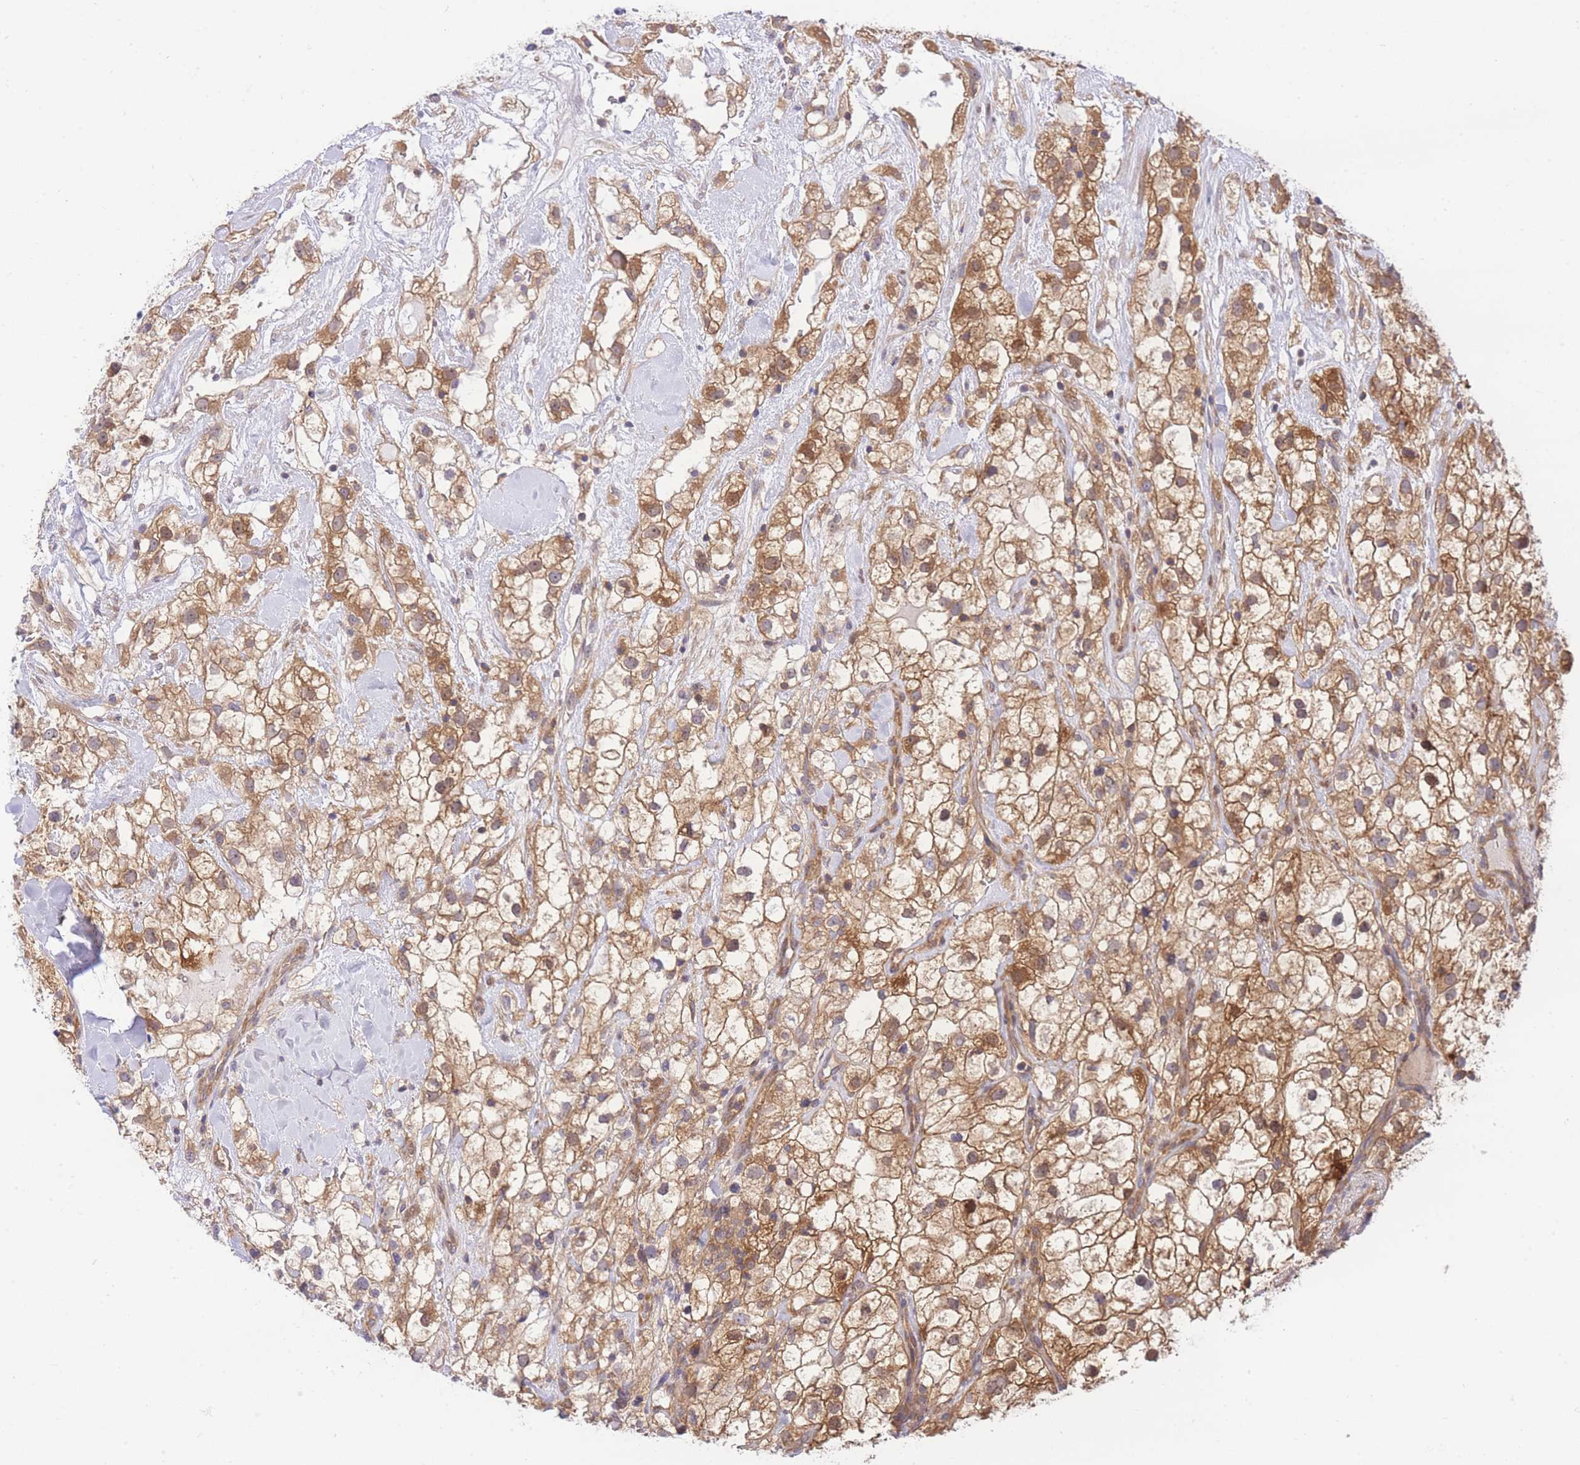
{"staining": {"intensity": "moderate", "quantity": ">75%", "location": "cytoplasmic/membranous"}, "tissue": "renal cancer", "cell_type": "Tumor cells", "image_type": "cancer", "snomed": [{"axis": "morphology", "description": "Adenocarcinoma, NOS"}, {"axis": "topography", "description": "Kidney"}], "caption": "The micrograph reveals staining of renal cancer, revealing moderate cytoplasmic/membranous protein staining (brown color) within tumor cells. (IHC, brightfield microscopy, high magnification).", "gene": "EIF2B2", "patient": {"sex": "male", "age": 59}}